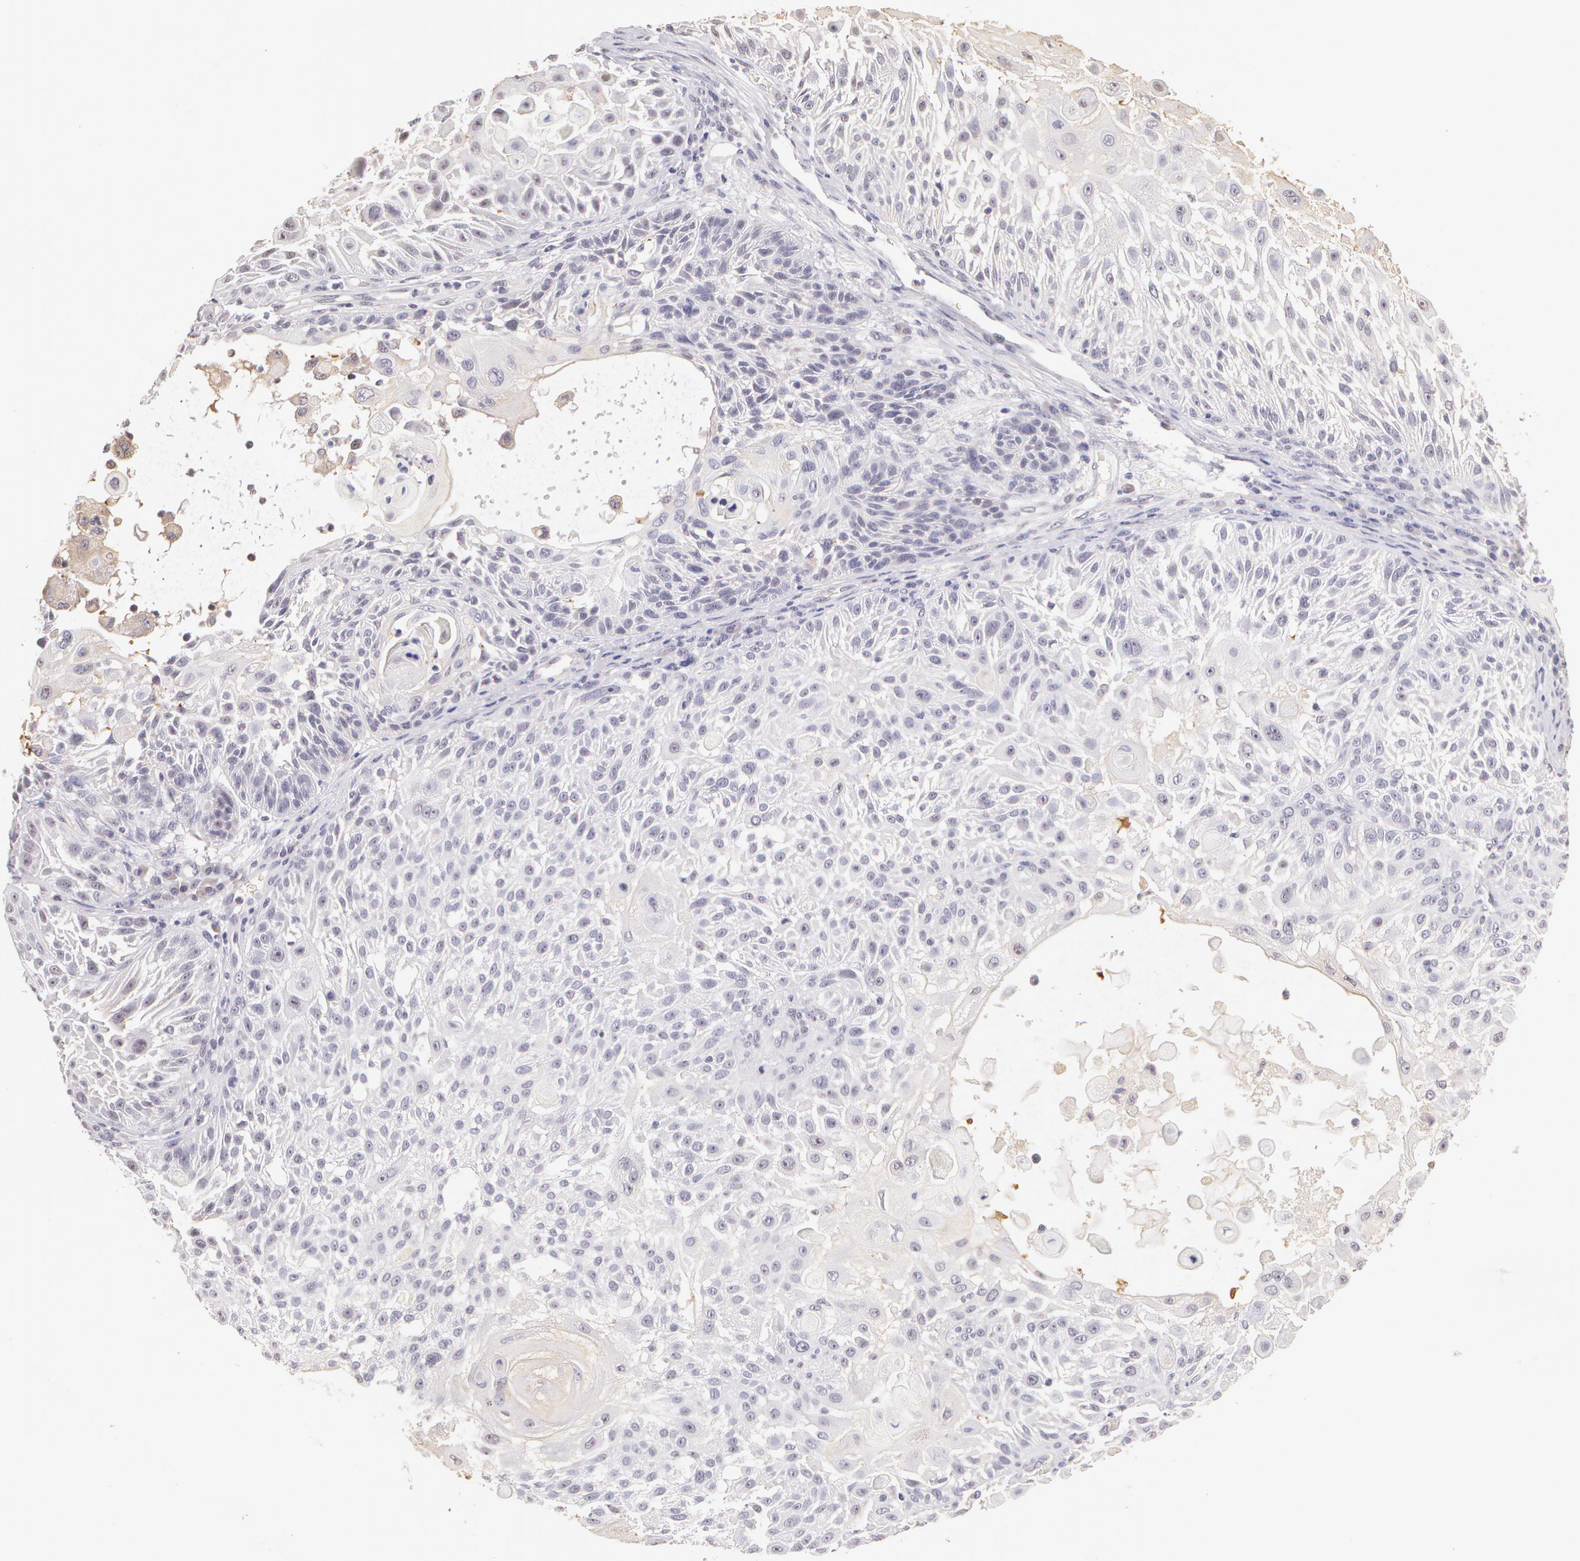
{"staining": {"intensity": "negative", "quantity": "none", "location": "none"}, "tissue": "skin cancer", "cell_type": "Tumor cells", "image_type": "cancer", "snomed": [{"axis": "morphology", "description": "Squamous cell carcinoma, NOS"}, {"axis": "topography", "description": "Skin"}], "caption": "This is a micrograph of IHC staining of skin cancer, which shows no expression in tumor cells. (DAB immunohistochemistry with hematoxylin counter stain).", "gene": "ZNF597", "patient": {"sex": "female", "age": 89}}